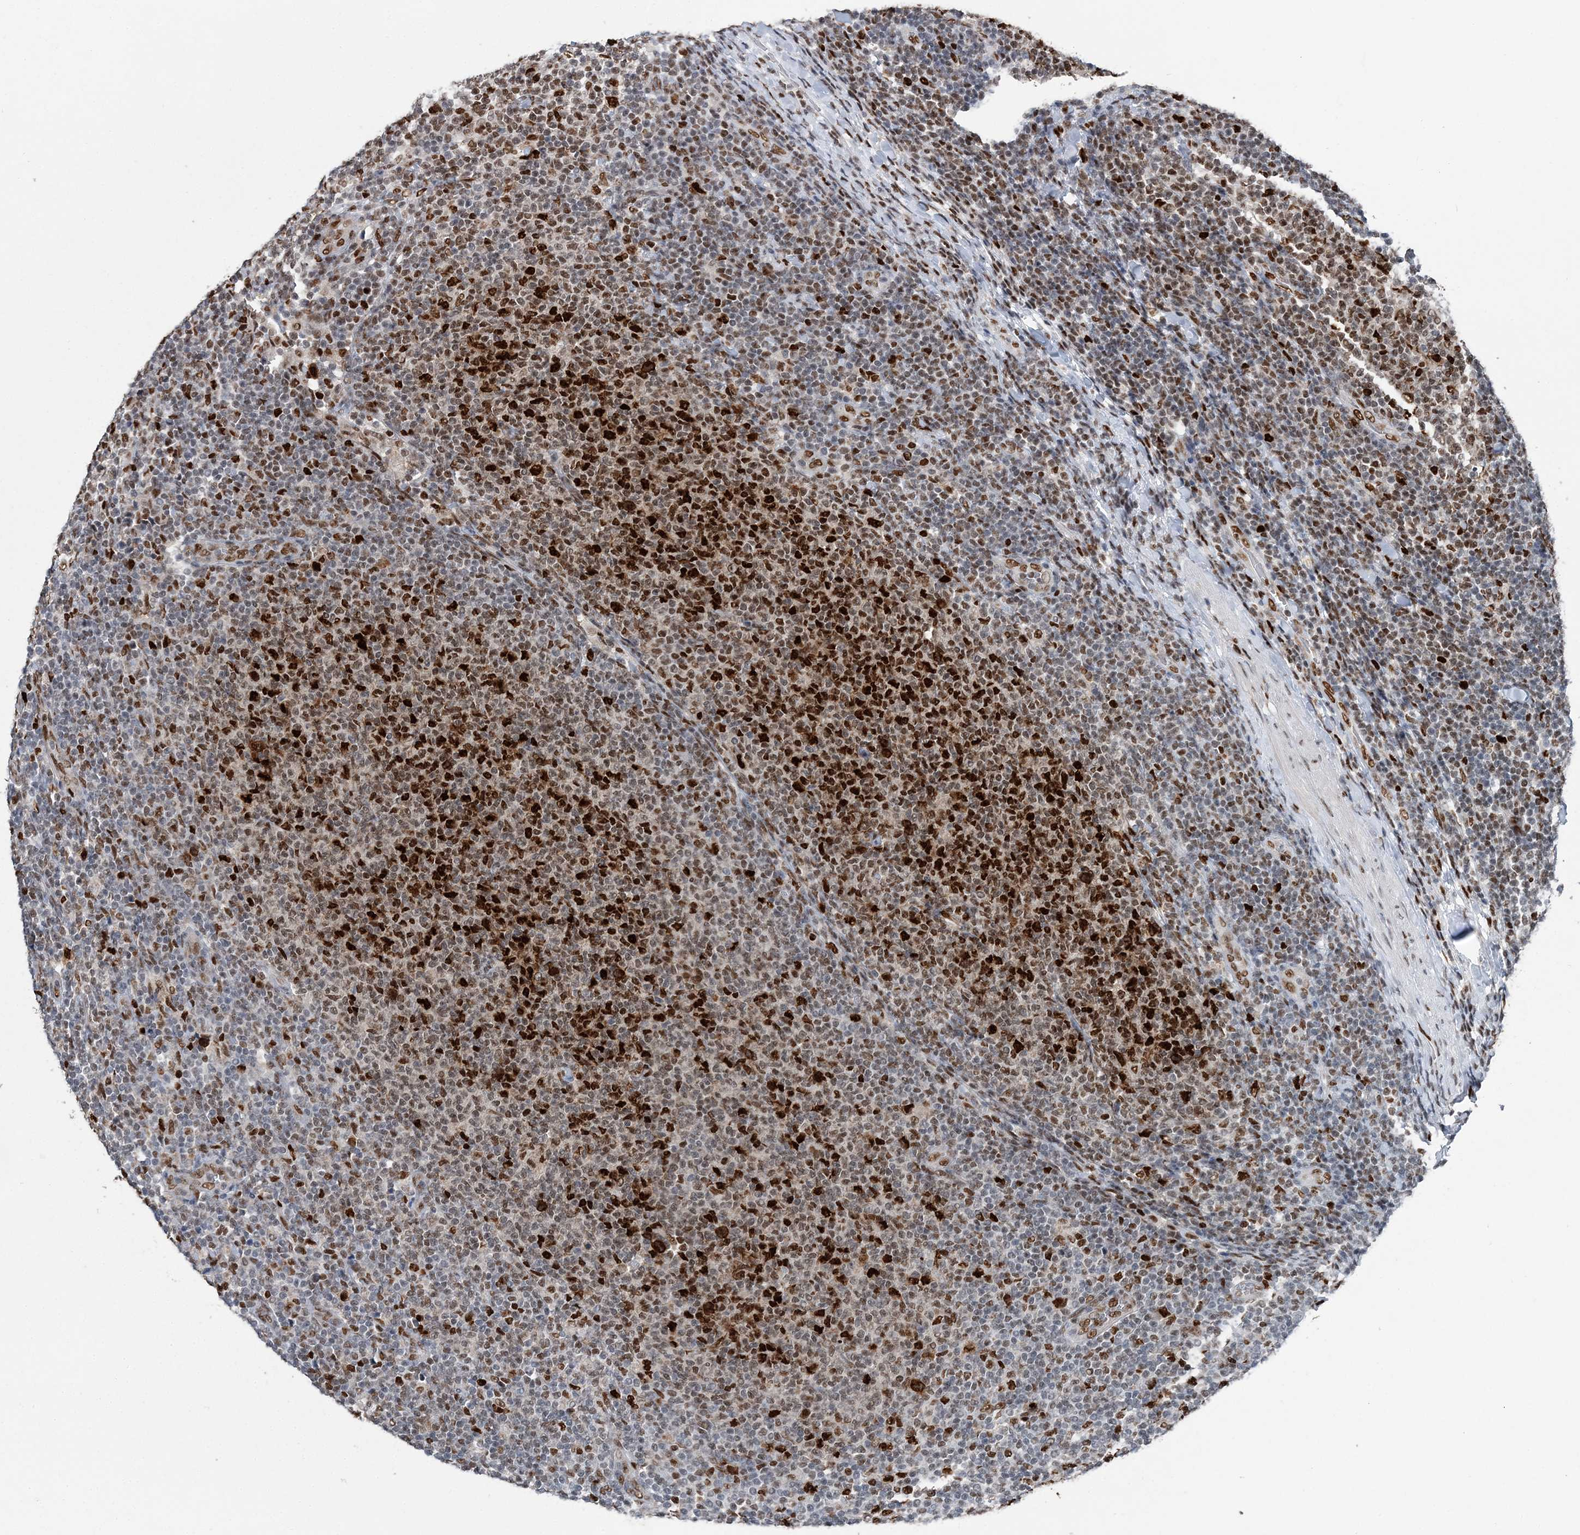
{"staining": {"intensity": "strong", "quantity": "<25%", "location": "nuclear"}, "tissue": "lymphoma", "cell_type": "Tumor cells", "image_type": "cancer", "snomed": [{"axis": "morphology", "description": "Malignant lymphoma, non-Hodgkin's type, Low grade"}, {"axis": "topography", "description": "Lymph node"}], "caption": "Brown immunohistochemical staining in human lymphoma reveals strong nuclear staining in approximately <25% of tumor cells. (DAB (3,3'-diaminobenzidine) = brown stain, brightfield microscopy at high magnification).", "gene": "HAT1", "patient": {"sex": "male", "age": 66}}